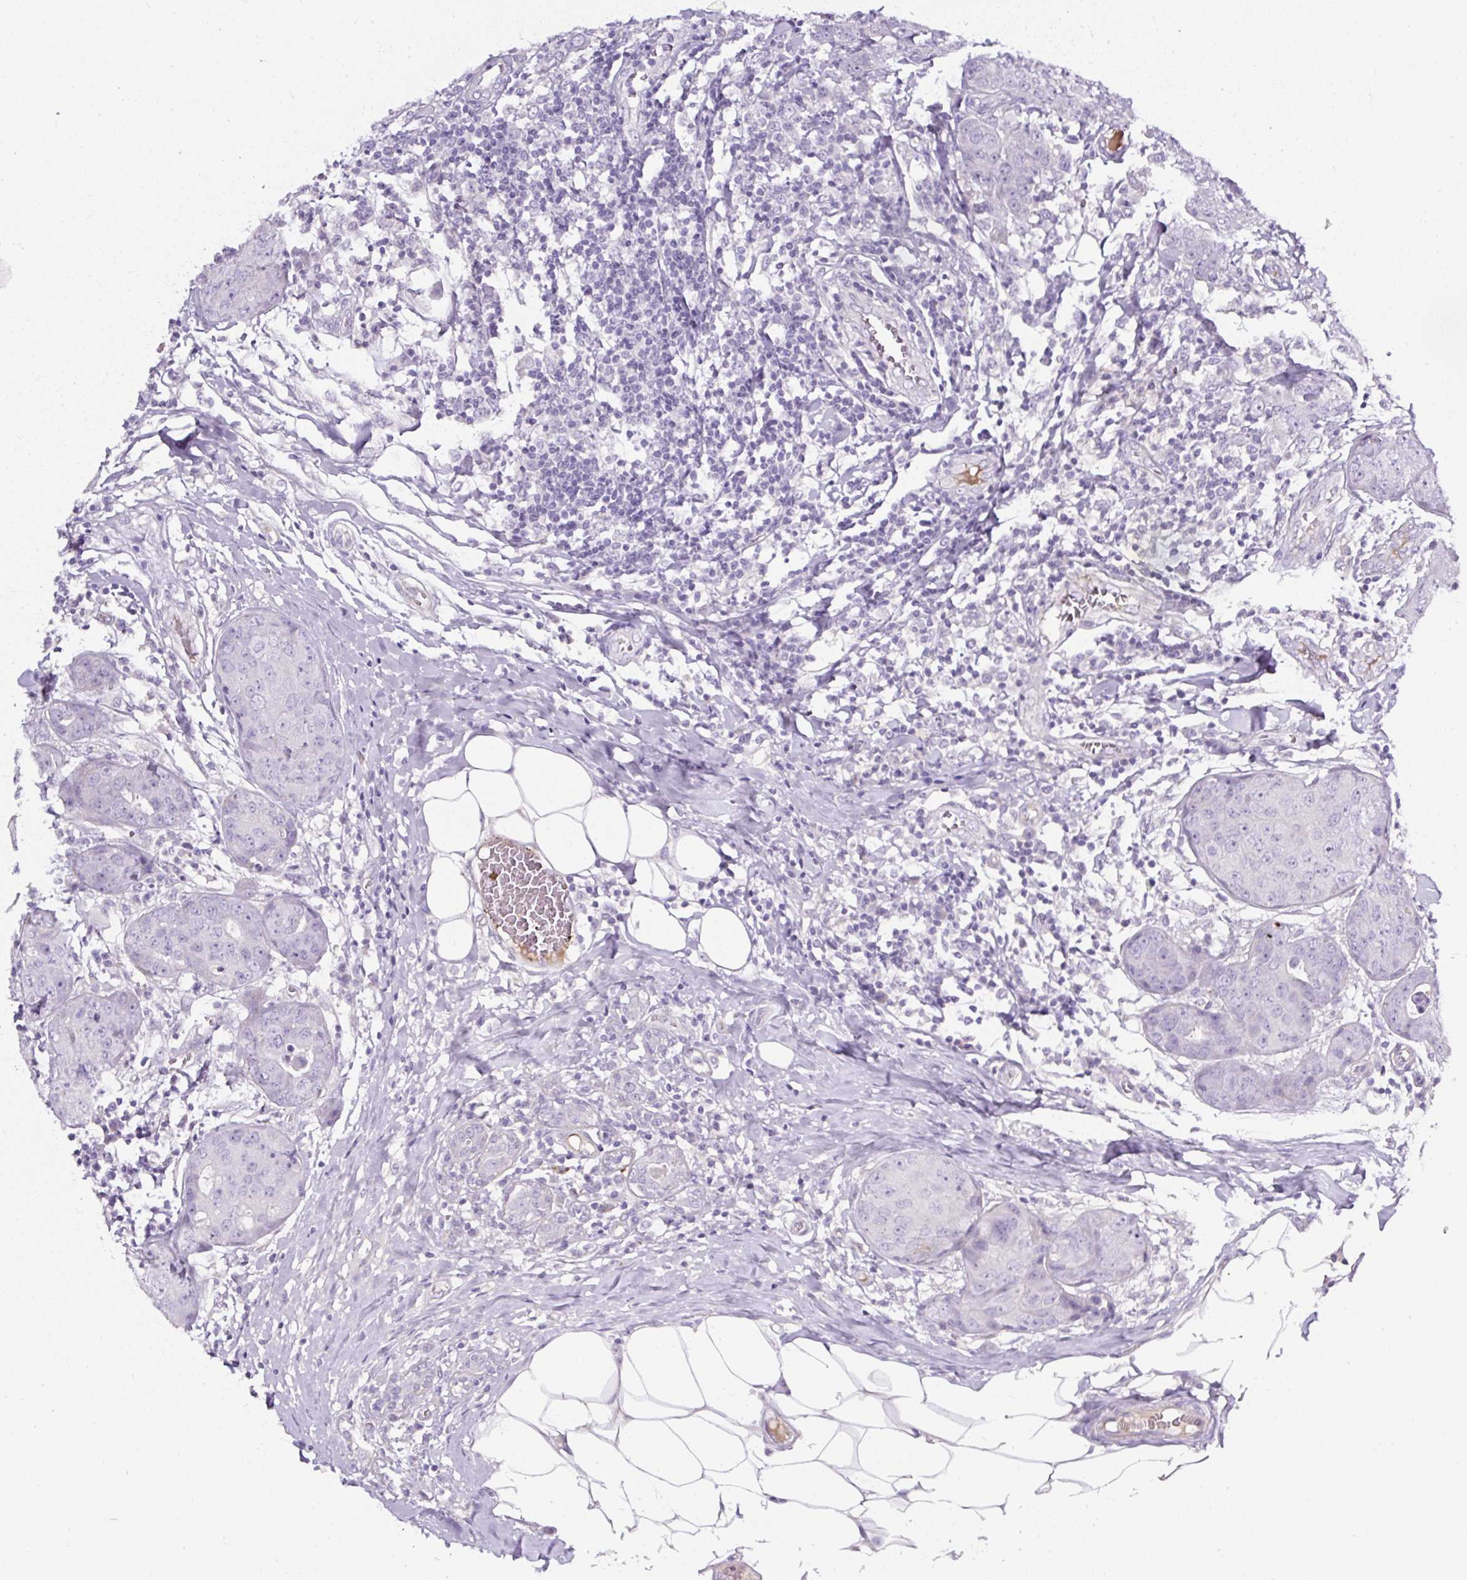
{"staining": {"intensity": "negative", "quantity": "none", "location": "none"}, "tissue": "breast cancer", "cell_type": "Tumor cells", "image_type": "cancer", "snomed": [{"axis": "morphology", "description": "Duct carcinoma"}, {"axis": "topography", "description": "Breast"}], "caption": "Histopathology image shows no significant protein expression in tumor cells of breast invasive ductal carcinoma.", "gene": "OR14A2", "patient": {"sex": "female", "age": 43}}